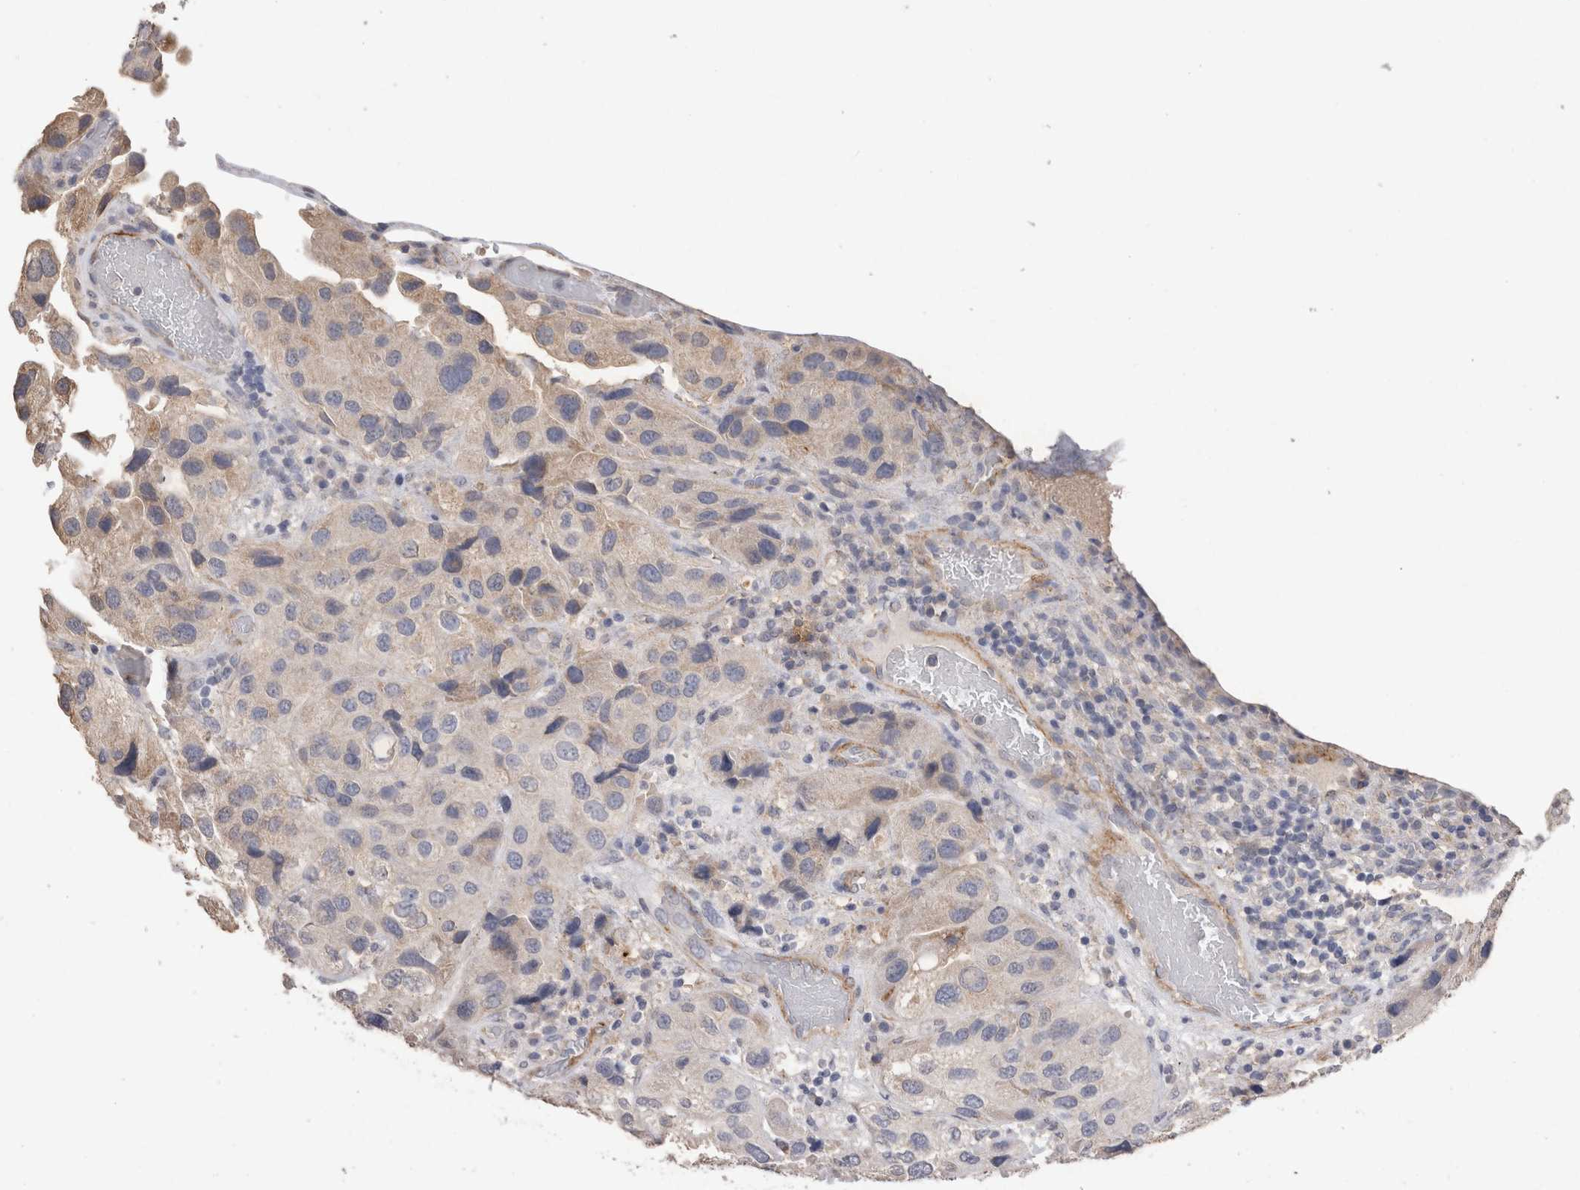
{"staining": {"intensity": "negative", "quantity": "none", "location": "none"}, "tissue": "urothelial cancer", "cell_type": "Tumor cells", "image_type": "cancer", "snomed": [{"axis": "morphology", "description": "Urothelial carcinoma, High grade"}, {"axis": "topography", "description": "Urinary bladder"}], "caption": "The micrograph demonstrates no staining of tumor cells in urothelial cancer.", "gene": "CDH6", "patient": {"sex": "female", "age": 64}}